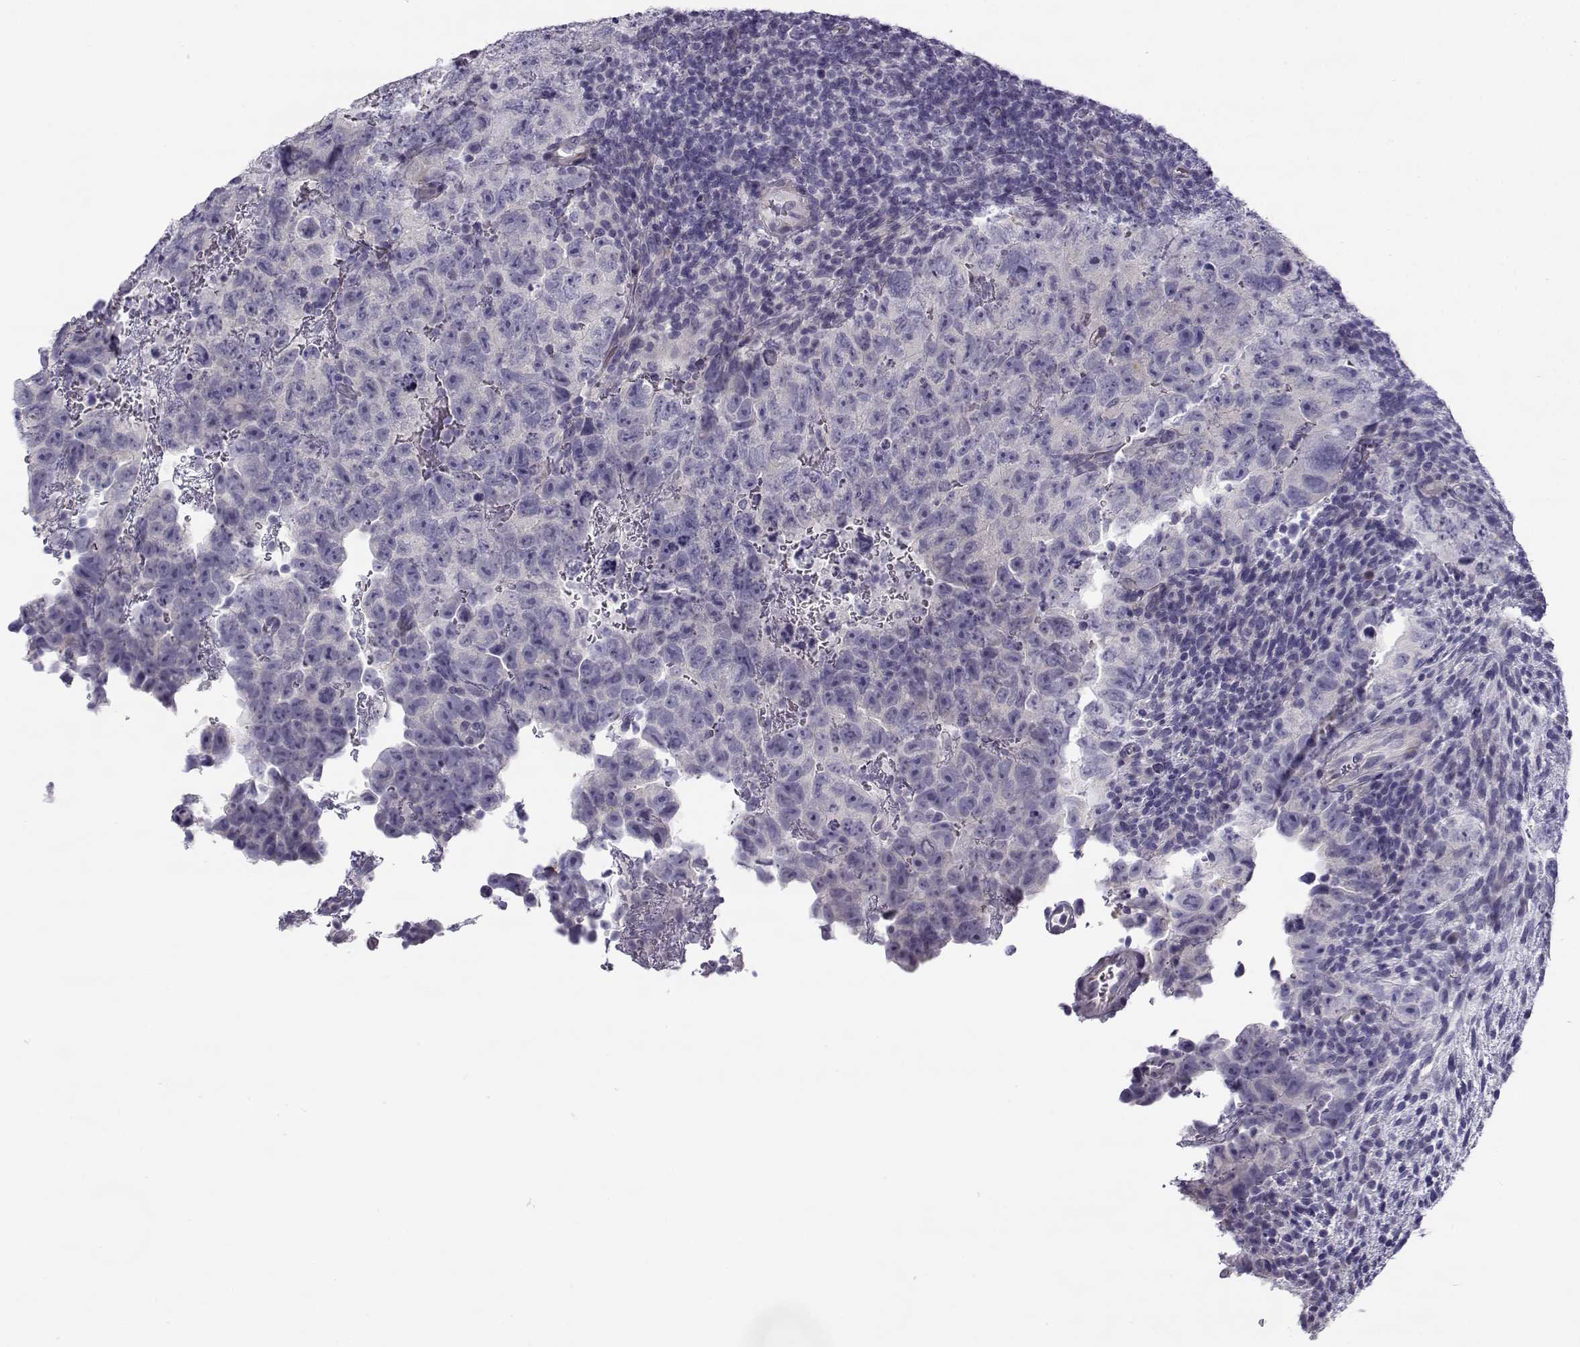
{"staining": {"intensity": "negative", "quantity": "none", "location": "none"}, "tissue": "testis cancer", "cell_type": "Tumor cells", "image_type": "cancer", "snomed": [{"axis": "morphology", "description": "Carcinoma, Embryonal, NOS"}, {"axis": "topography", "description": "Testis"}], "caption": "IHC of testis cancer (embryonal carcinoma) demonstrates no expression in tumor cells.", "gene": "CREB3L3", "patient": {"sex": "male", "age": 24}}